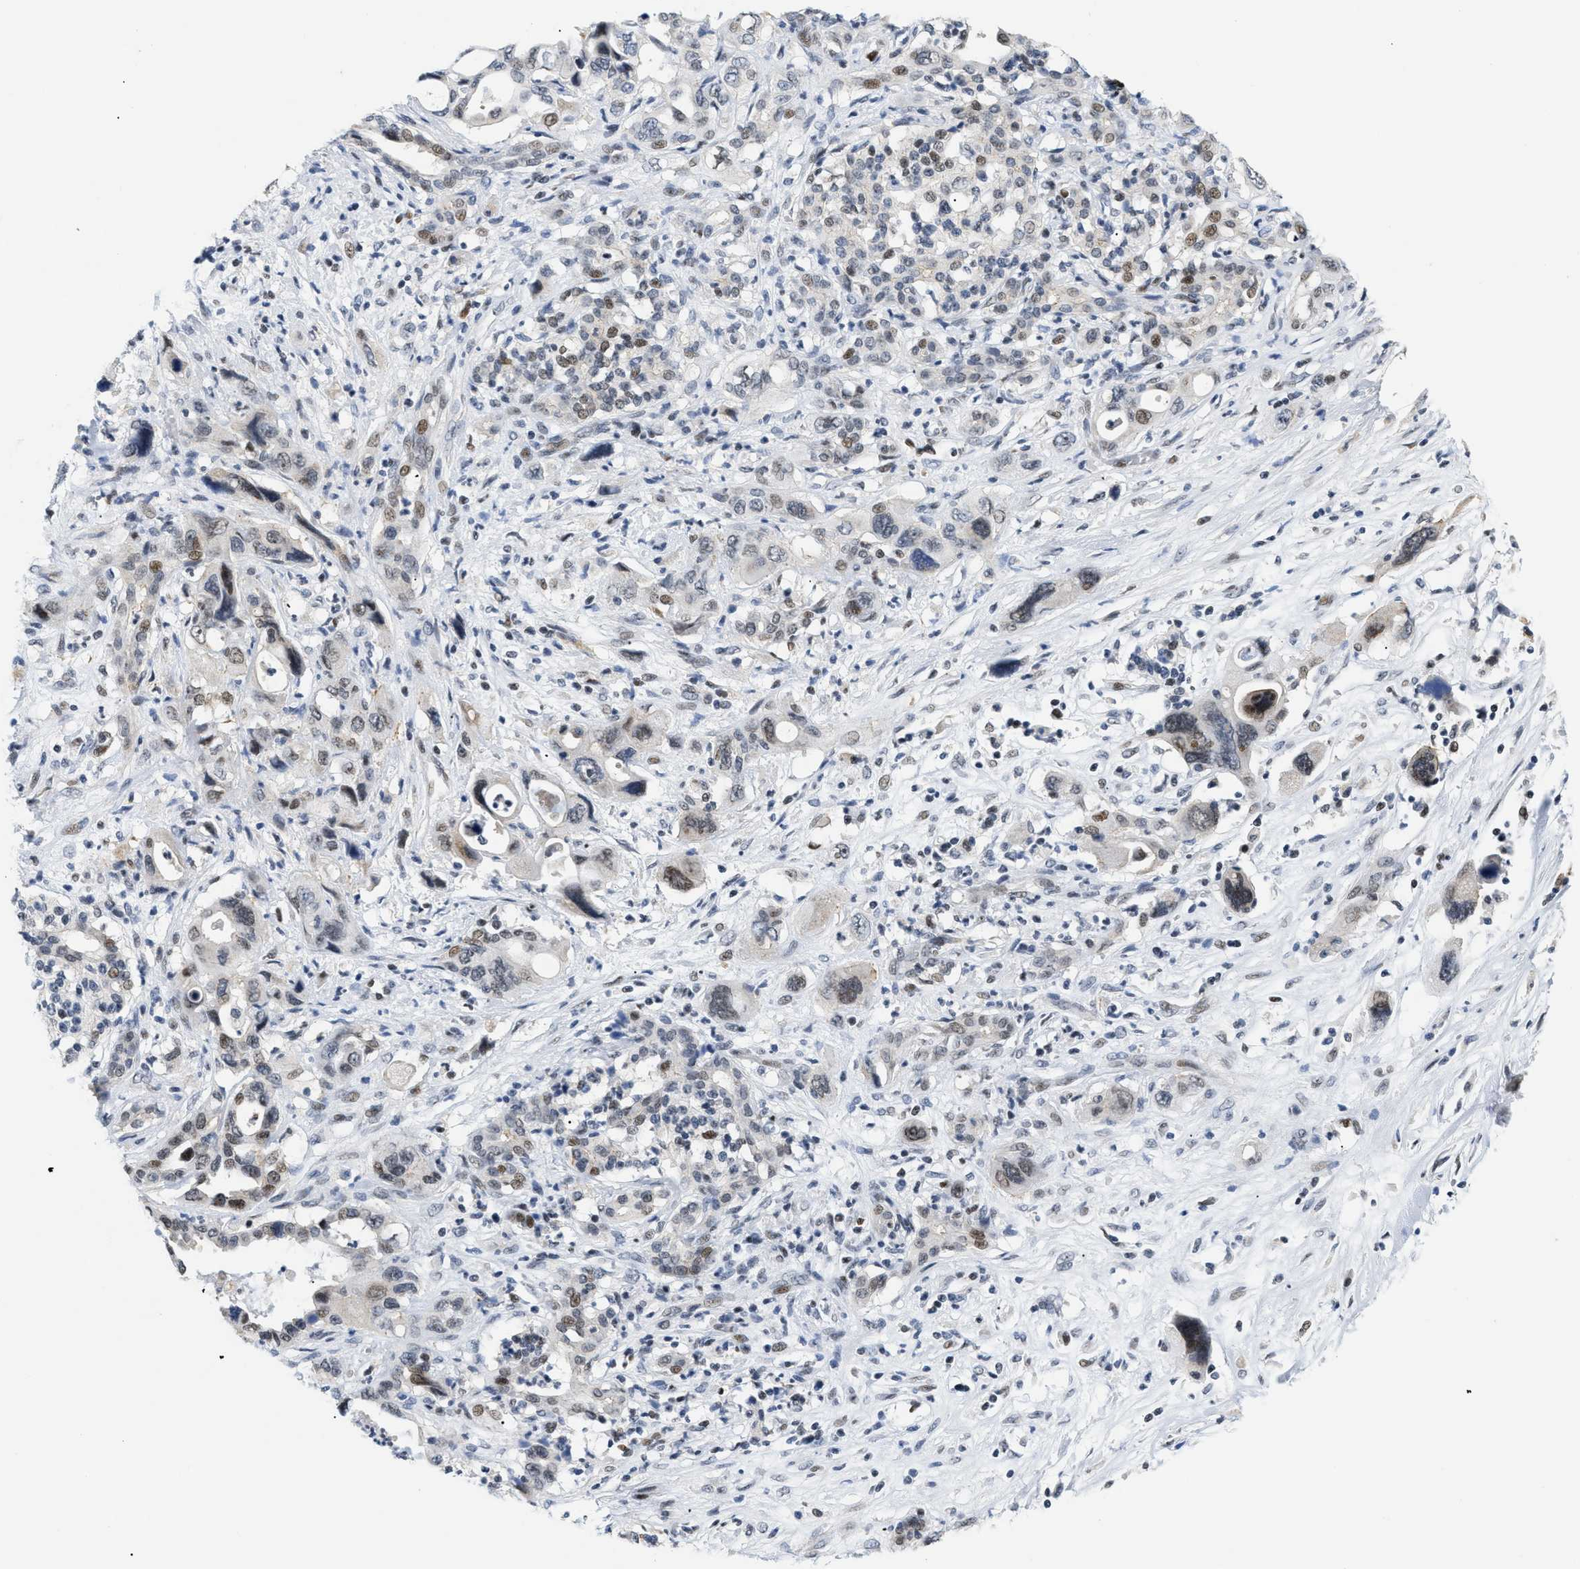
{"staining": {"intensity": "moderate", "quantity": "25%-75%", "location": "nuclear"}, "tissue": "pancreatic cancer", "cell_type": "Tumor cells", "image_type": "cancer", "snomed": [{"axis": "morphology", "description": "Adenocarcinoma, NOS"}, {"axis": "topography", "description": "Pancreas"}], "caption": "Moderate nuclear expression is seen in about 25%-75% of tumor cells in pancreatic cancer (adenocarcinoma).", "gene": "MED1", "patient": {"sex": "male", "age": 46}}